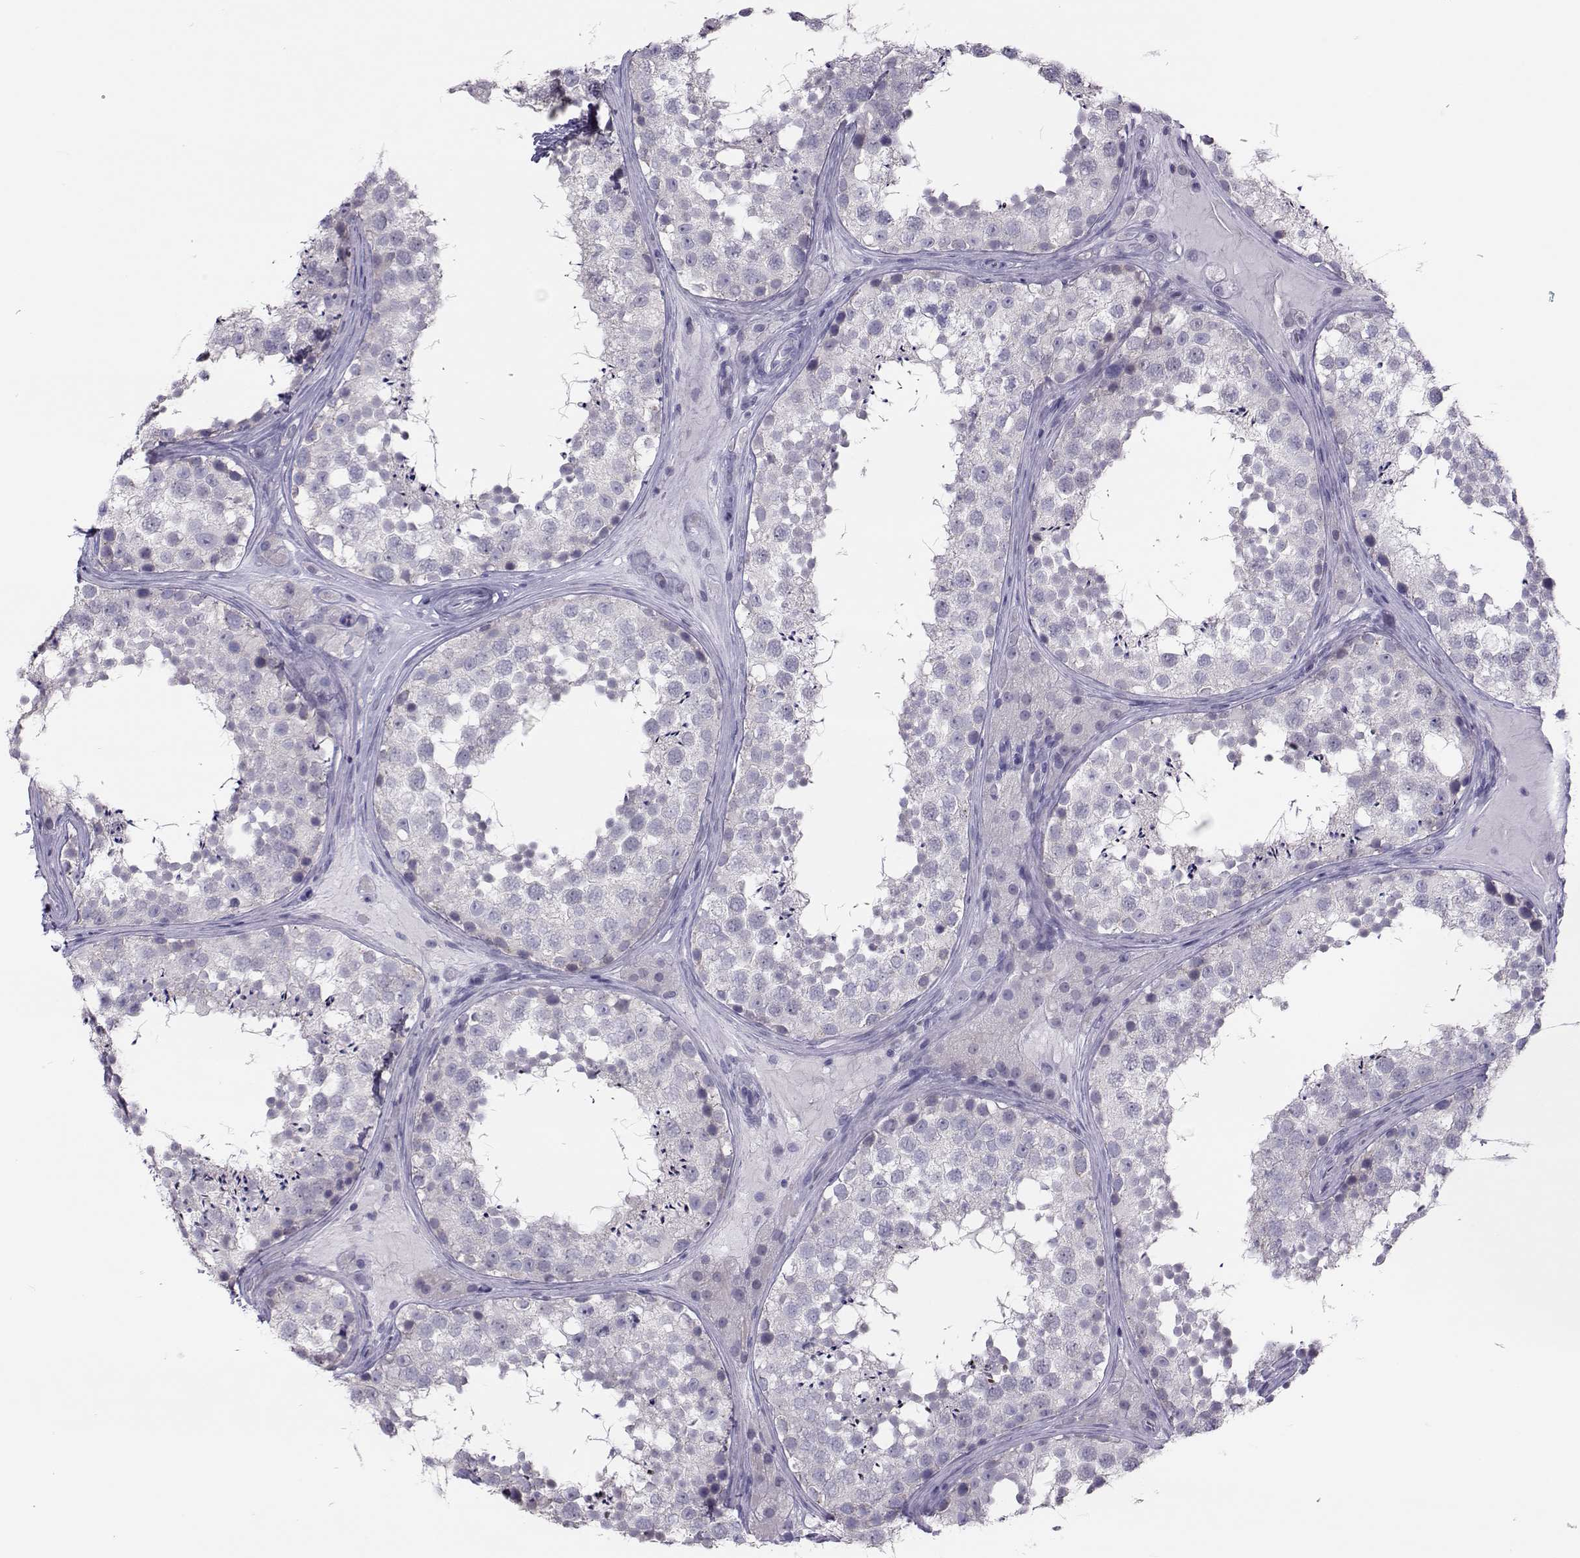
{"staining": {"intensity": "negative", "quantity": "none", "location": "none"}, "tissue": "testis", "cell_type": "Cells in seminiferous ducts", "image_type": "normal", "snomed": [{"axis": "morphology", "description": "Normal tissue, NOS"}, {"axis": "topography", "description": "Testis"}], "caption": "Protein analysis of benign testis shows no significant positivity in cells in seminiferous ducts. (Brightfield microscopy of DAB (3,3'-diaminobenzidine) immunohistochemistry (IHC) at high magnification).", "gene": "TRPM7", "patient": {"sex": "male", "age": 41}}